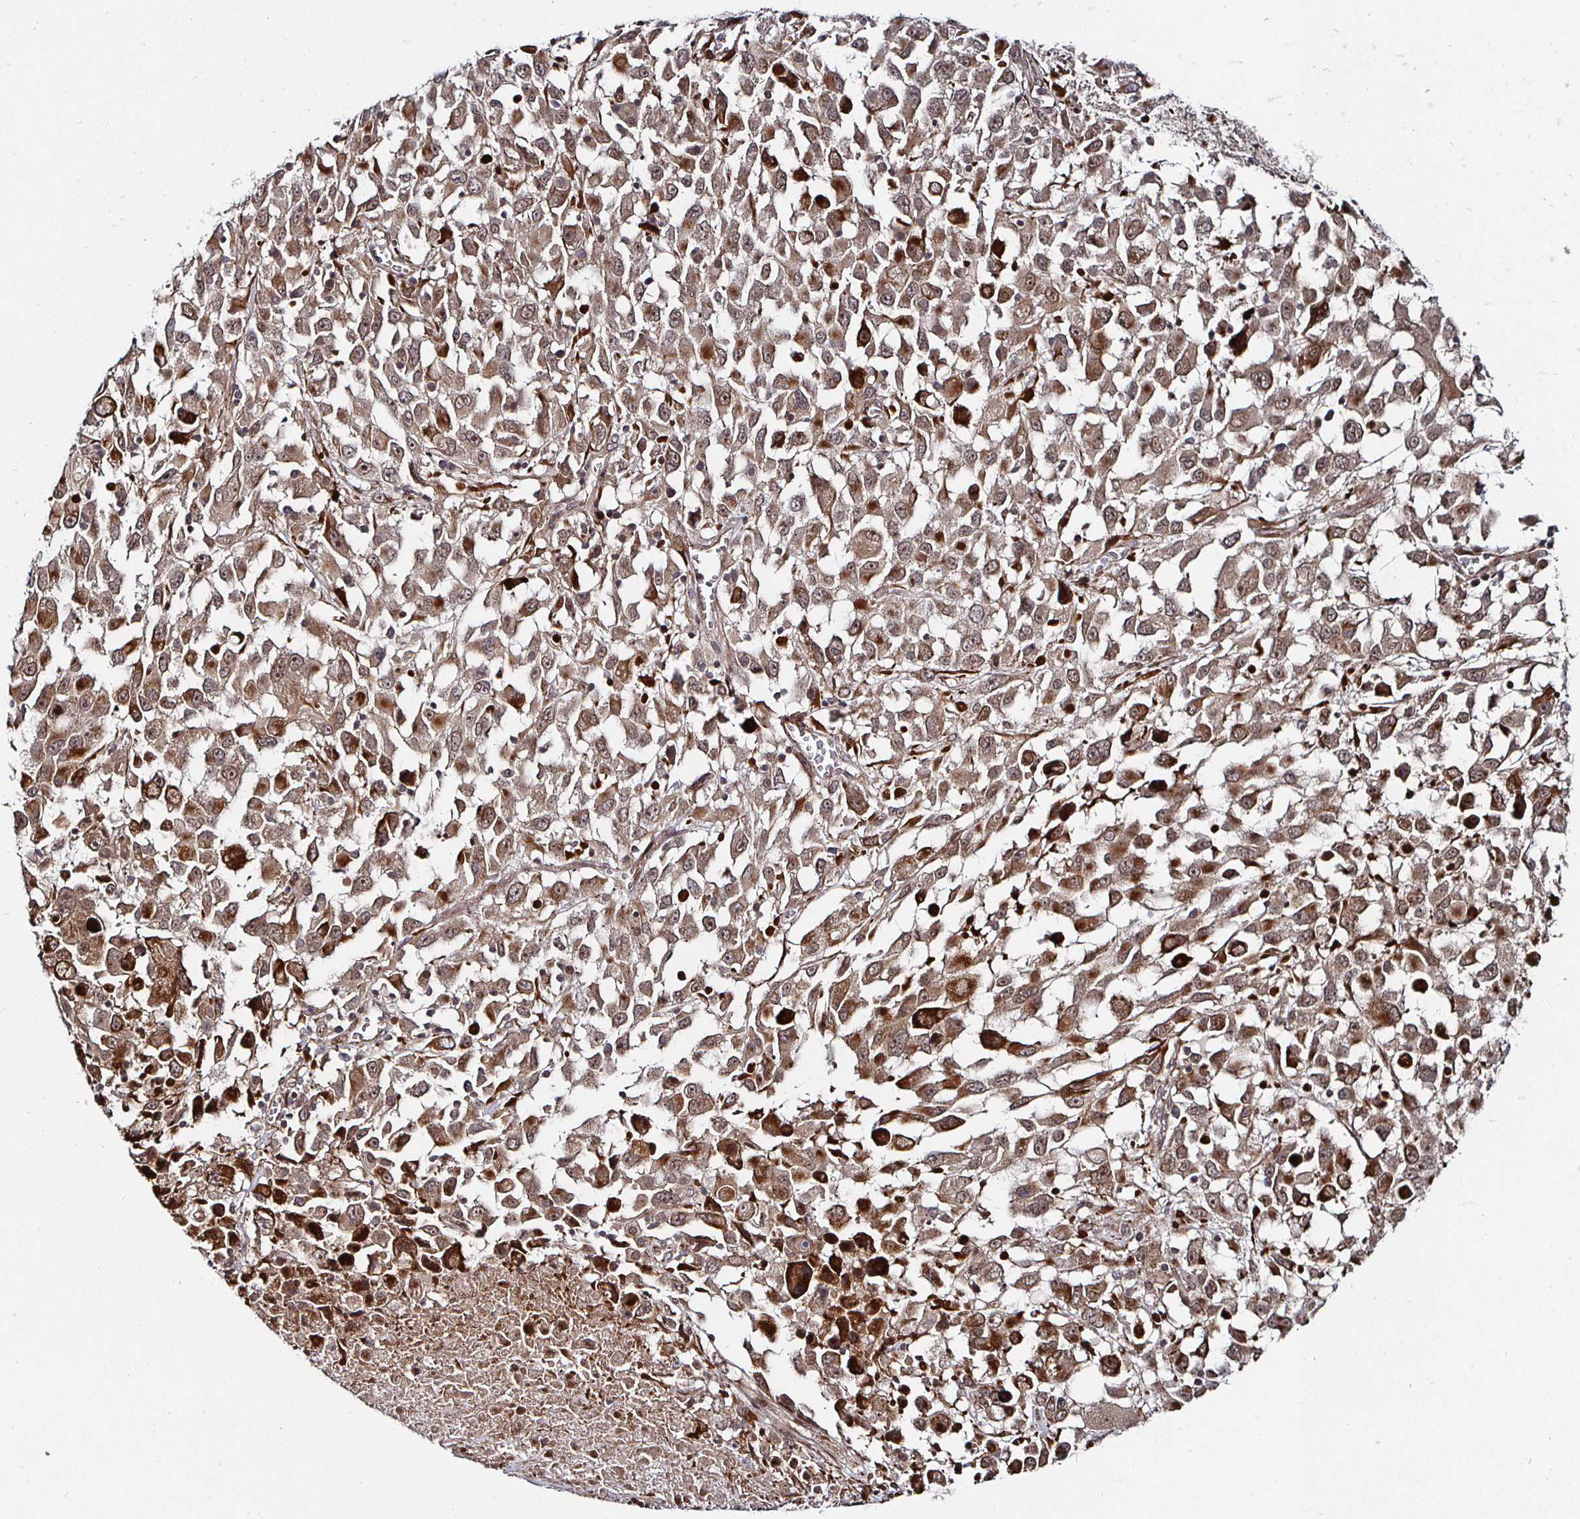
{"staining": {"intensity": "moderate", "quantity": ">75%", "location": "cytoplasmic/membranous"}, "tissue": "melanoma", "cell_type": "Tumor cells", "image_type": "cancer", "snomed": [{"axis": "morphology", "description": "Malignant melanoma, Metastatic site"}, {"axis": "topography", "description": "Soft tissue"}], "caption": "The immunohistochemical stain labels moderate cytoplasmic/membranous positivity in tumor cells of malignant melanoma (metastatic site) tissue. The staining was performed using DAB, with brown indicating positive protein expression. Nuclei are stained blue with hematoxylin.", "gene": "TBKBP1", "patient": {"sex": "male", "age": 50}}